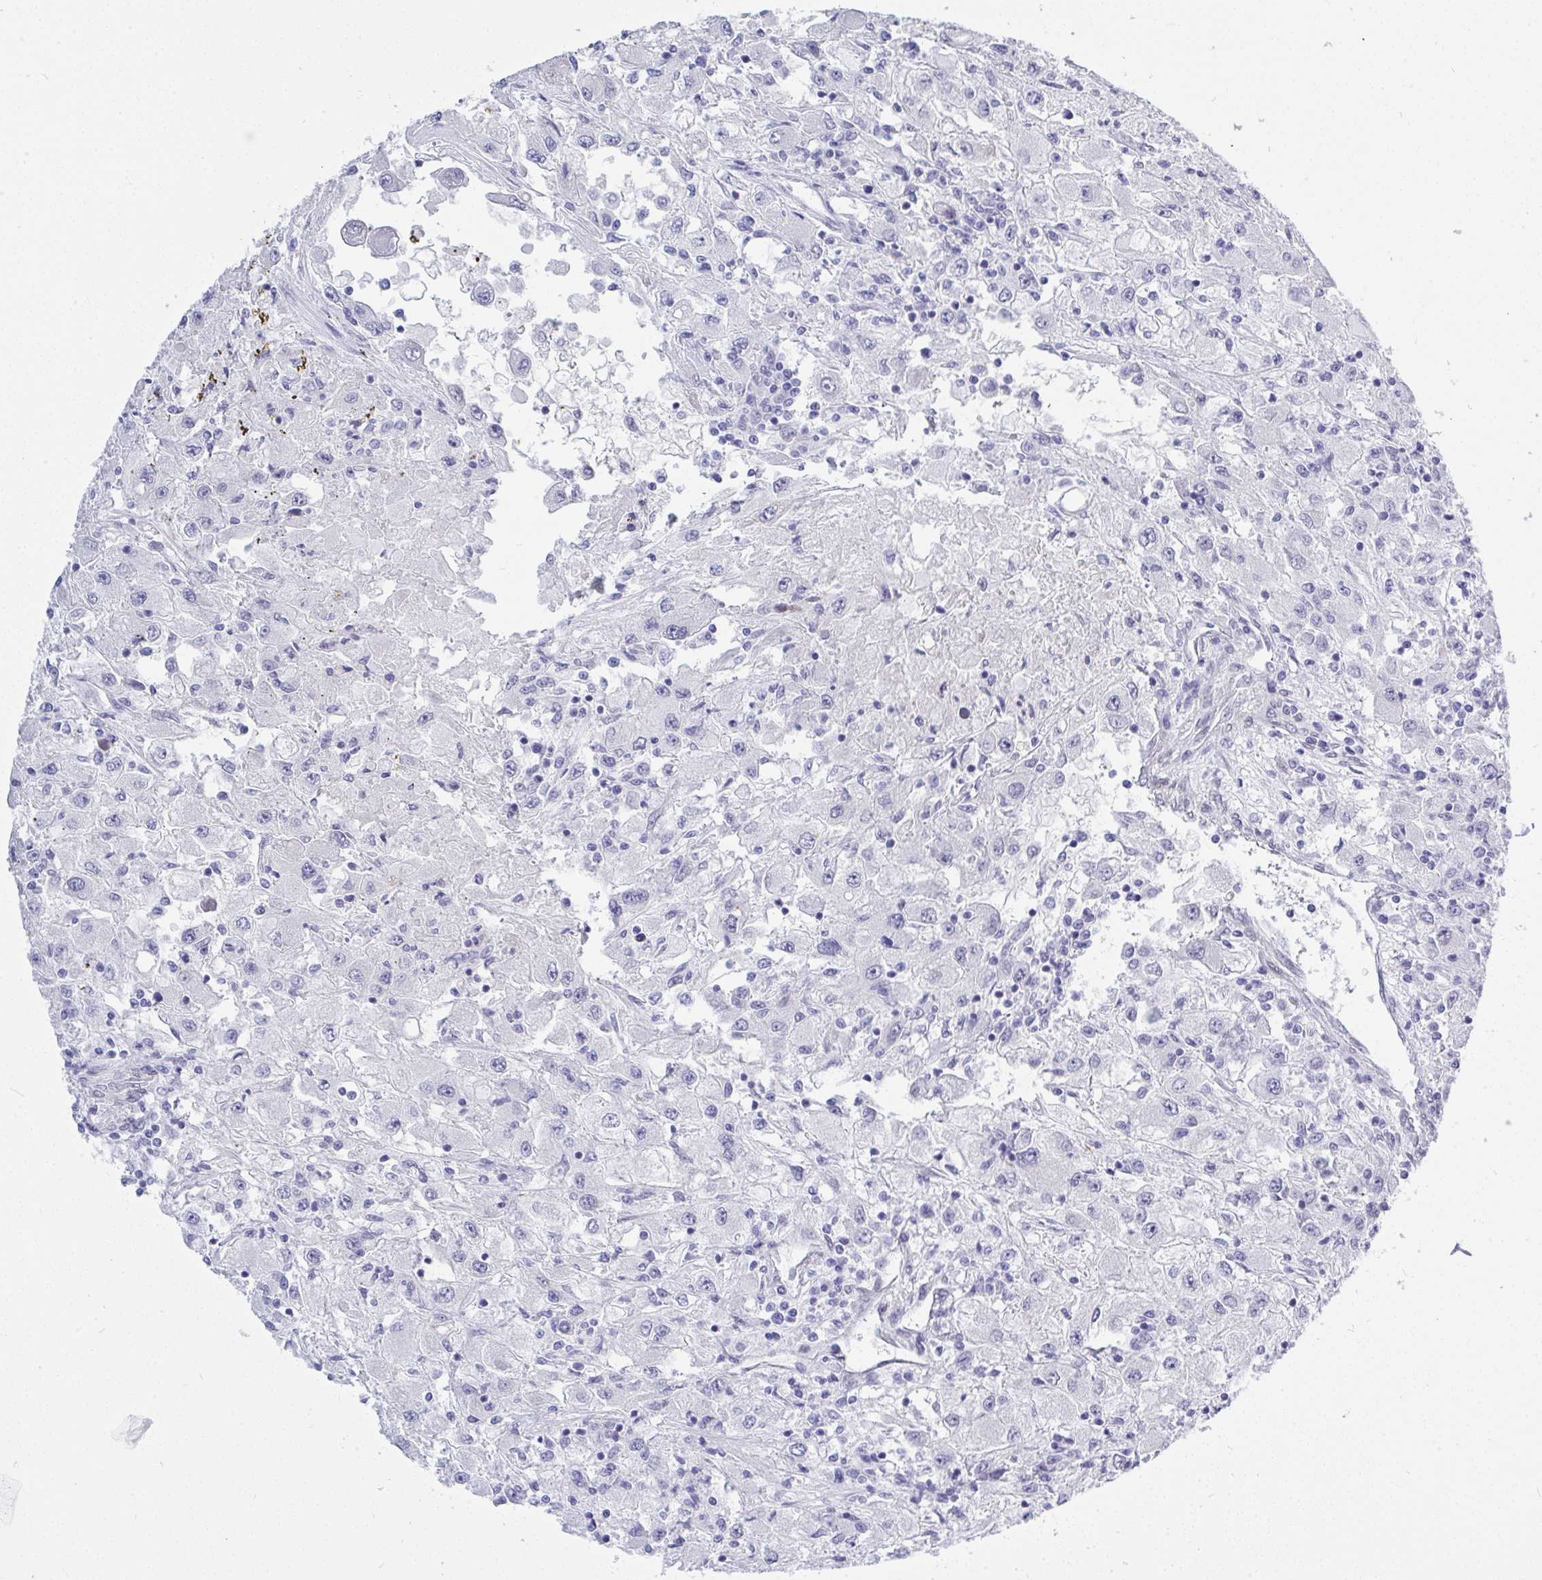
{"staining": {"intensity": "negative", "quantity": "none", "location": "none"}, "tissue": "renal cancer", "cell_type": "Tumor cells", "image_type": "cancer", "snomed": [{"axis": "morphology", "description": "Adenocarcinoma, NOS"}, {"axis": "topography", "description": "Kidney"}], "caption": "The photomicrograph shows no significant staining in tumor cells of adenocarcinoma (renal).", "gene": "MFSD4A", "patient": {"sex": "female", "age": 67}}